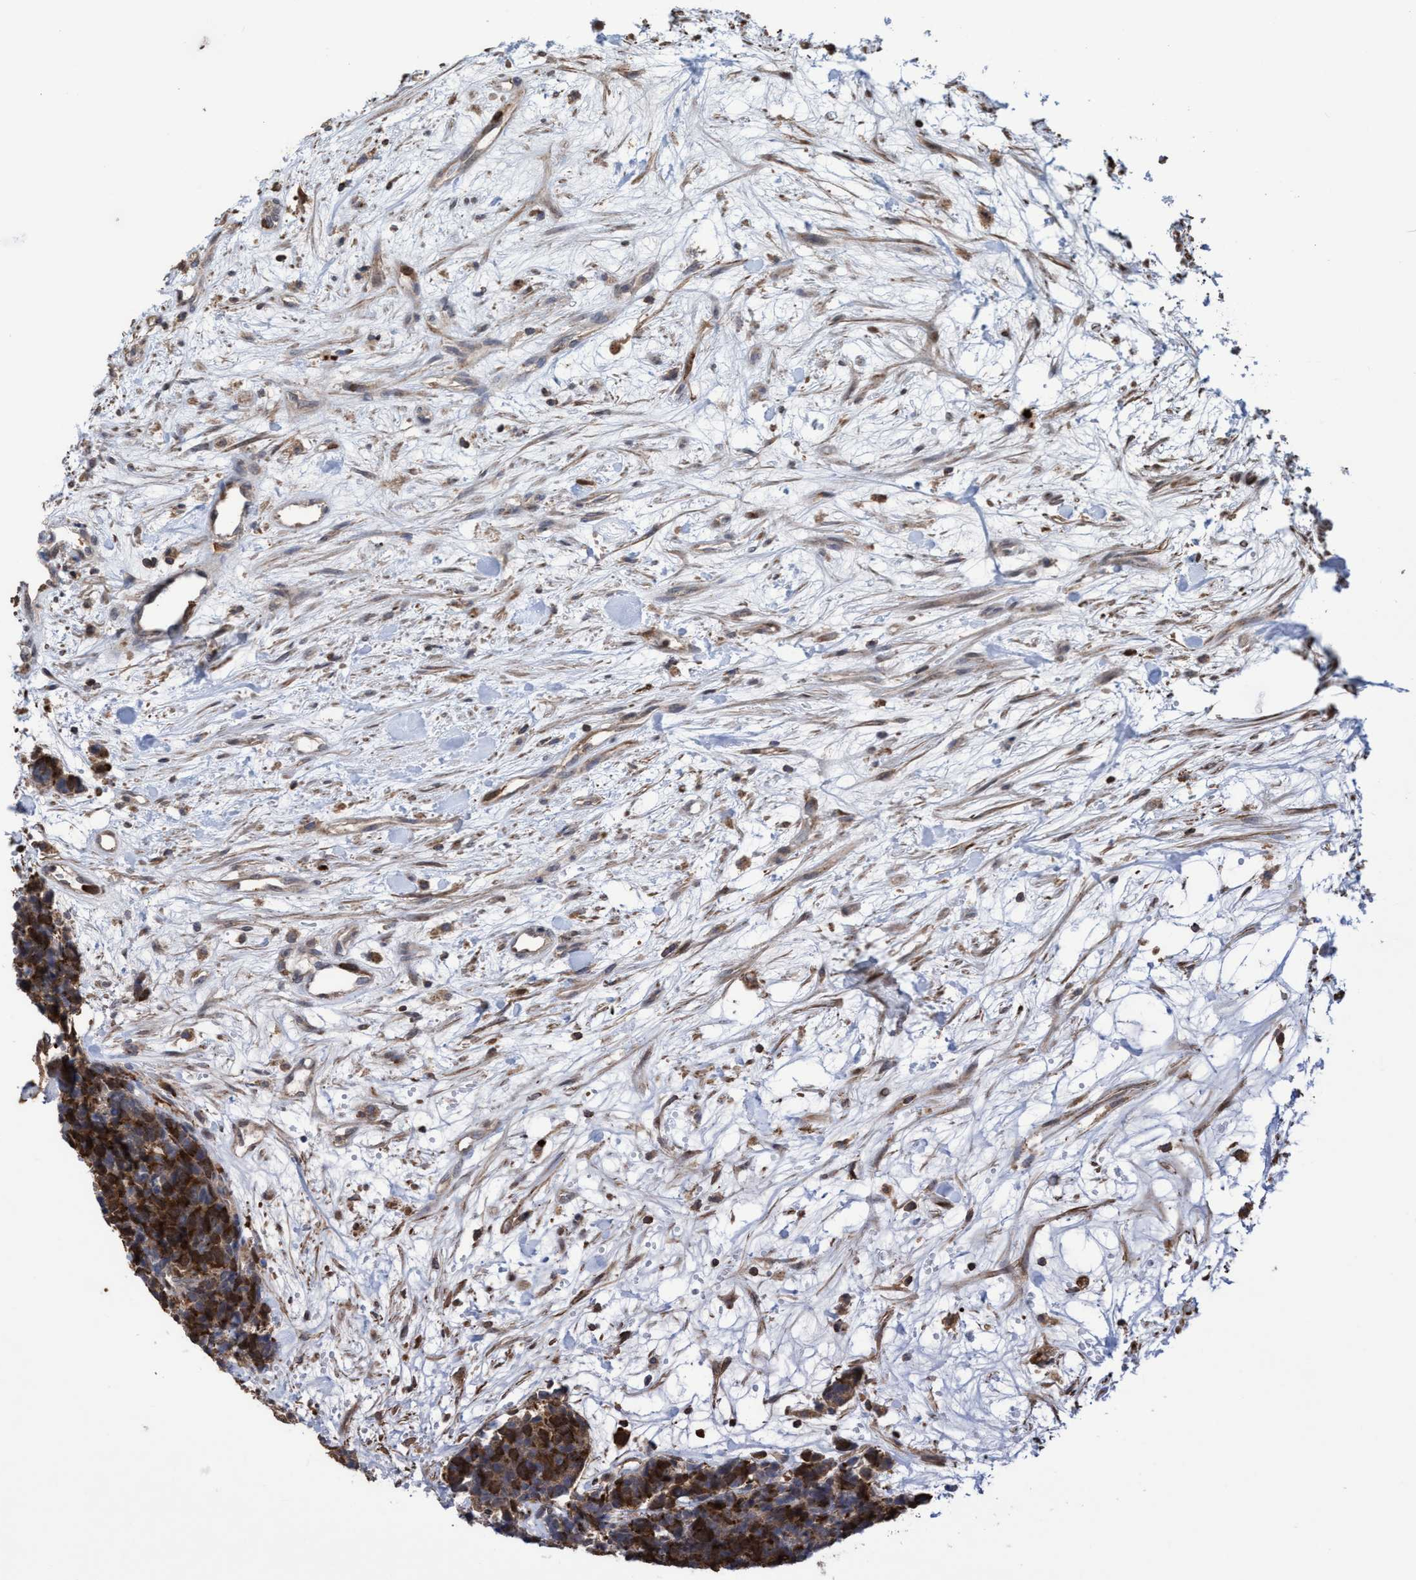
{"staining": {"intensity": "strong", "quantity": ">75%", "location": "cytoplasmic/membranous,nuclear"}, "tissue": "carcinoid", "cell_type": "Tumor cells", "image_type": "cancer", "snomed": [{"axis": "morphology", "description": "Carcinoma, NOS"}, {"axis": "morphology", "description": "Carcinoid, malignant, NOS"}, {"axis": "topography", "description": "Urinary bladder"}], "caption": "This histopathology image reveals immunohistochemistry staining of carcinoid, with high strong cytoplasmic/membranous and nuclear expression in about >75% of tumor cells.", "gene": "SLBP", "patient": {"sex": "male", "age": 57}}